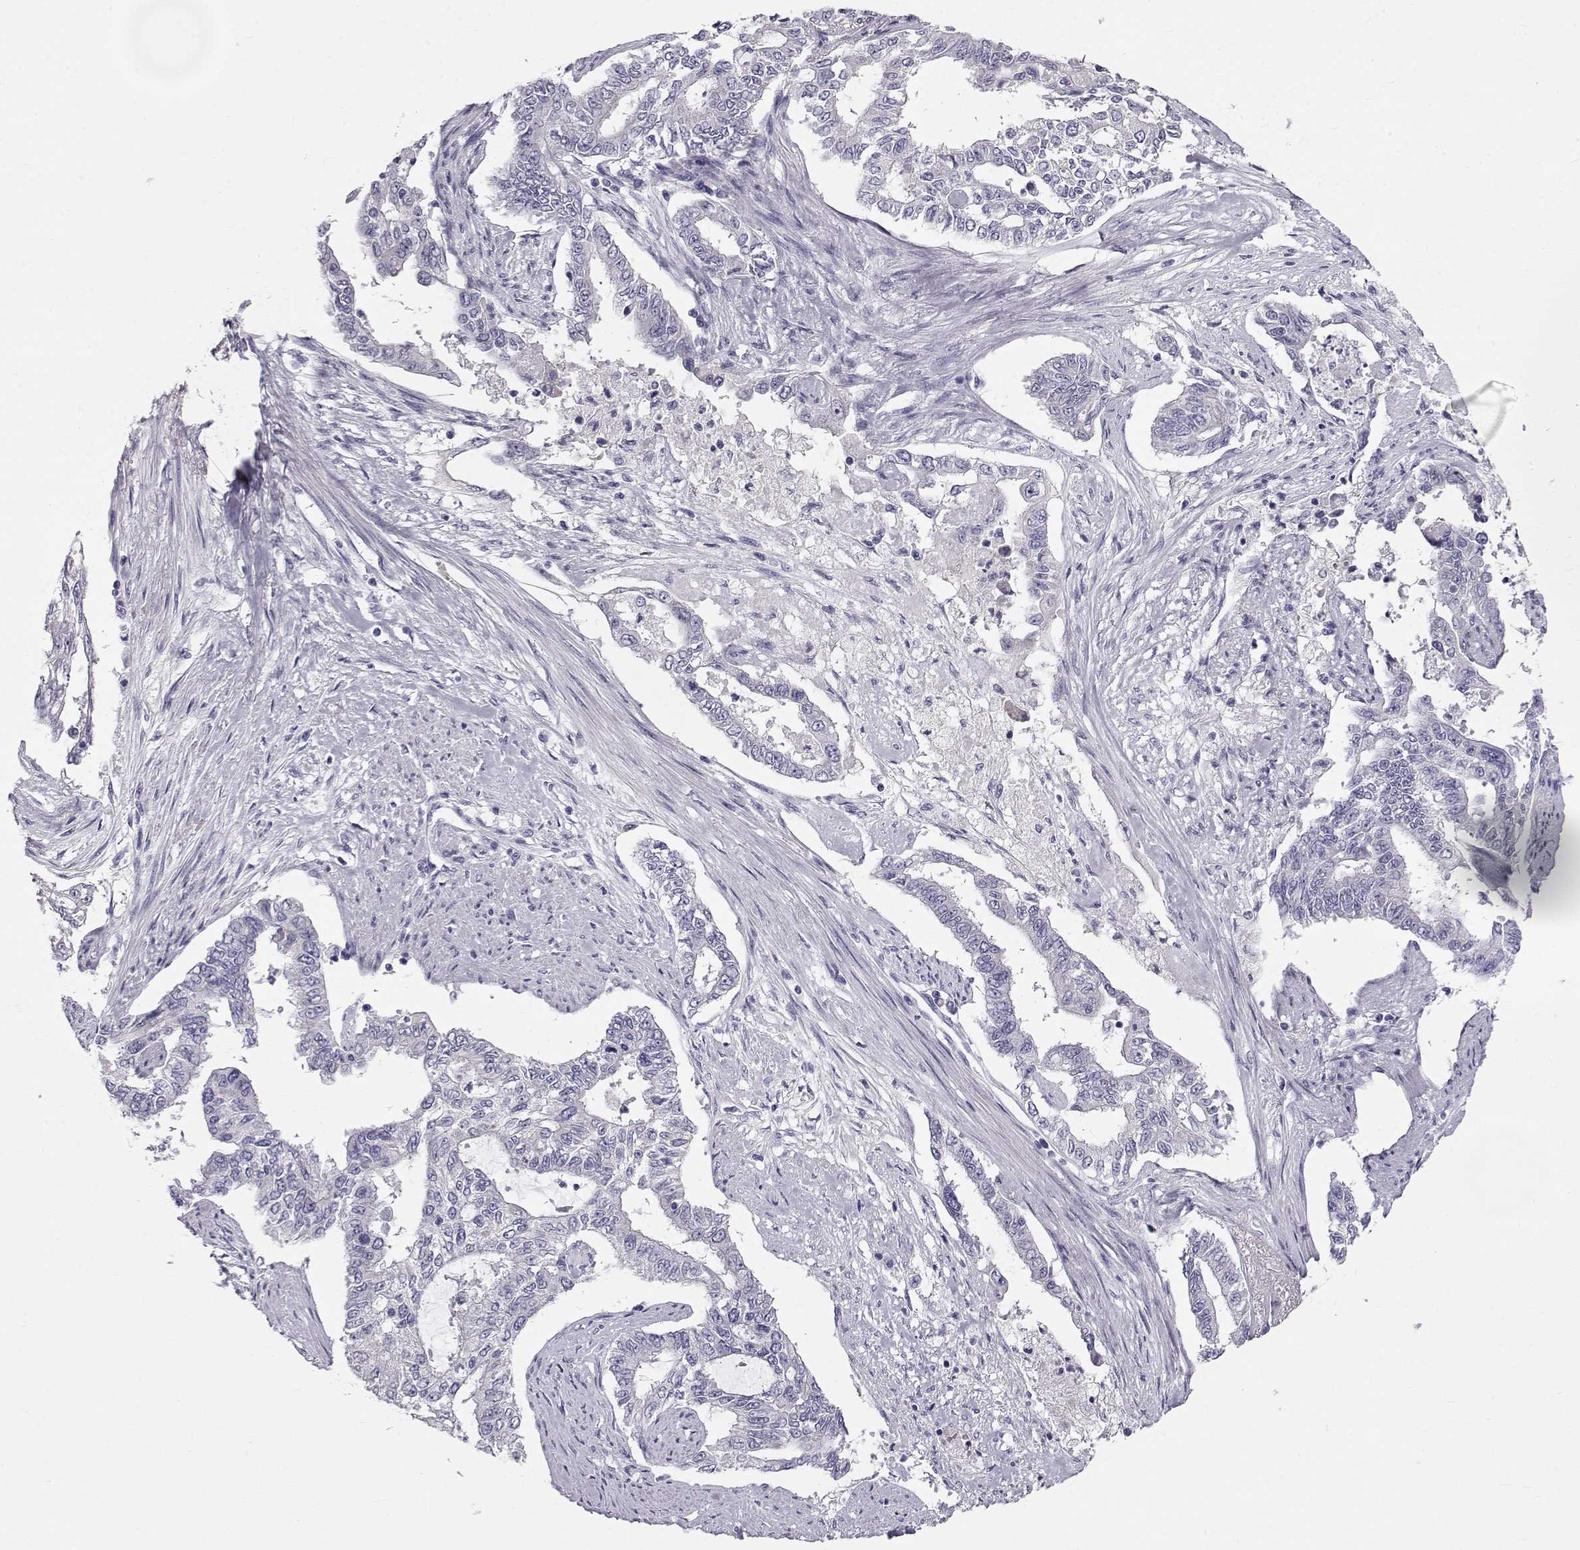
{"staining": {"intensity": "negative", "quantity": "none", "location": "none"}, "tissue": "endometrial cancer", "cell_type": "Tumor cells", "image_type": "cancer", "snomed": [{"axis": "morphology", "description": "Adenocarcinoma, NOS"}, {"axis": "topography", "description": "Uterus"}], "caption": "Photomicrograph shows no significant protein positivity in tumor cells of endometrial cancer (adenocarcinoma).", "gene": "GPR26", "patient": {"sex": "female", "age": 59}}